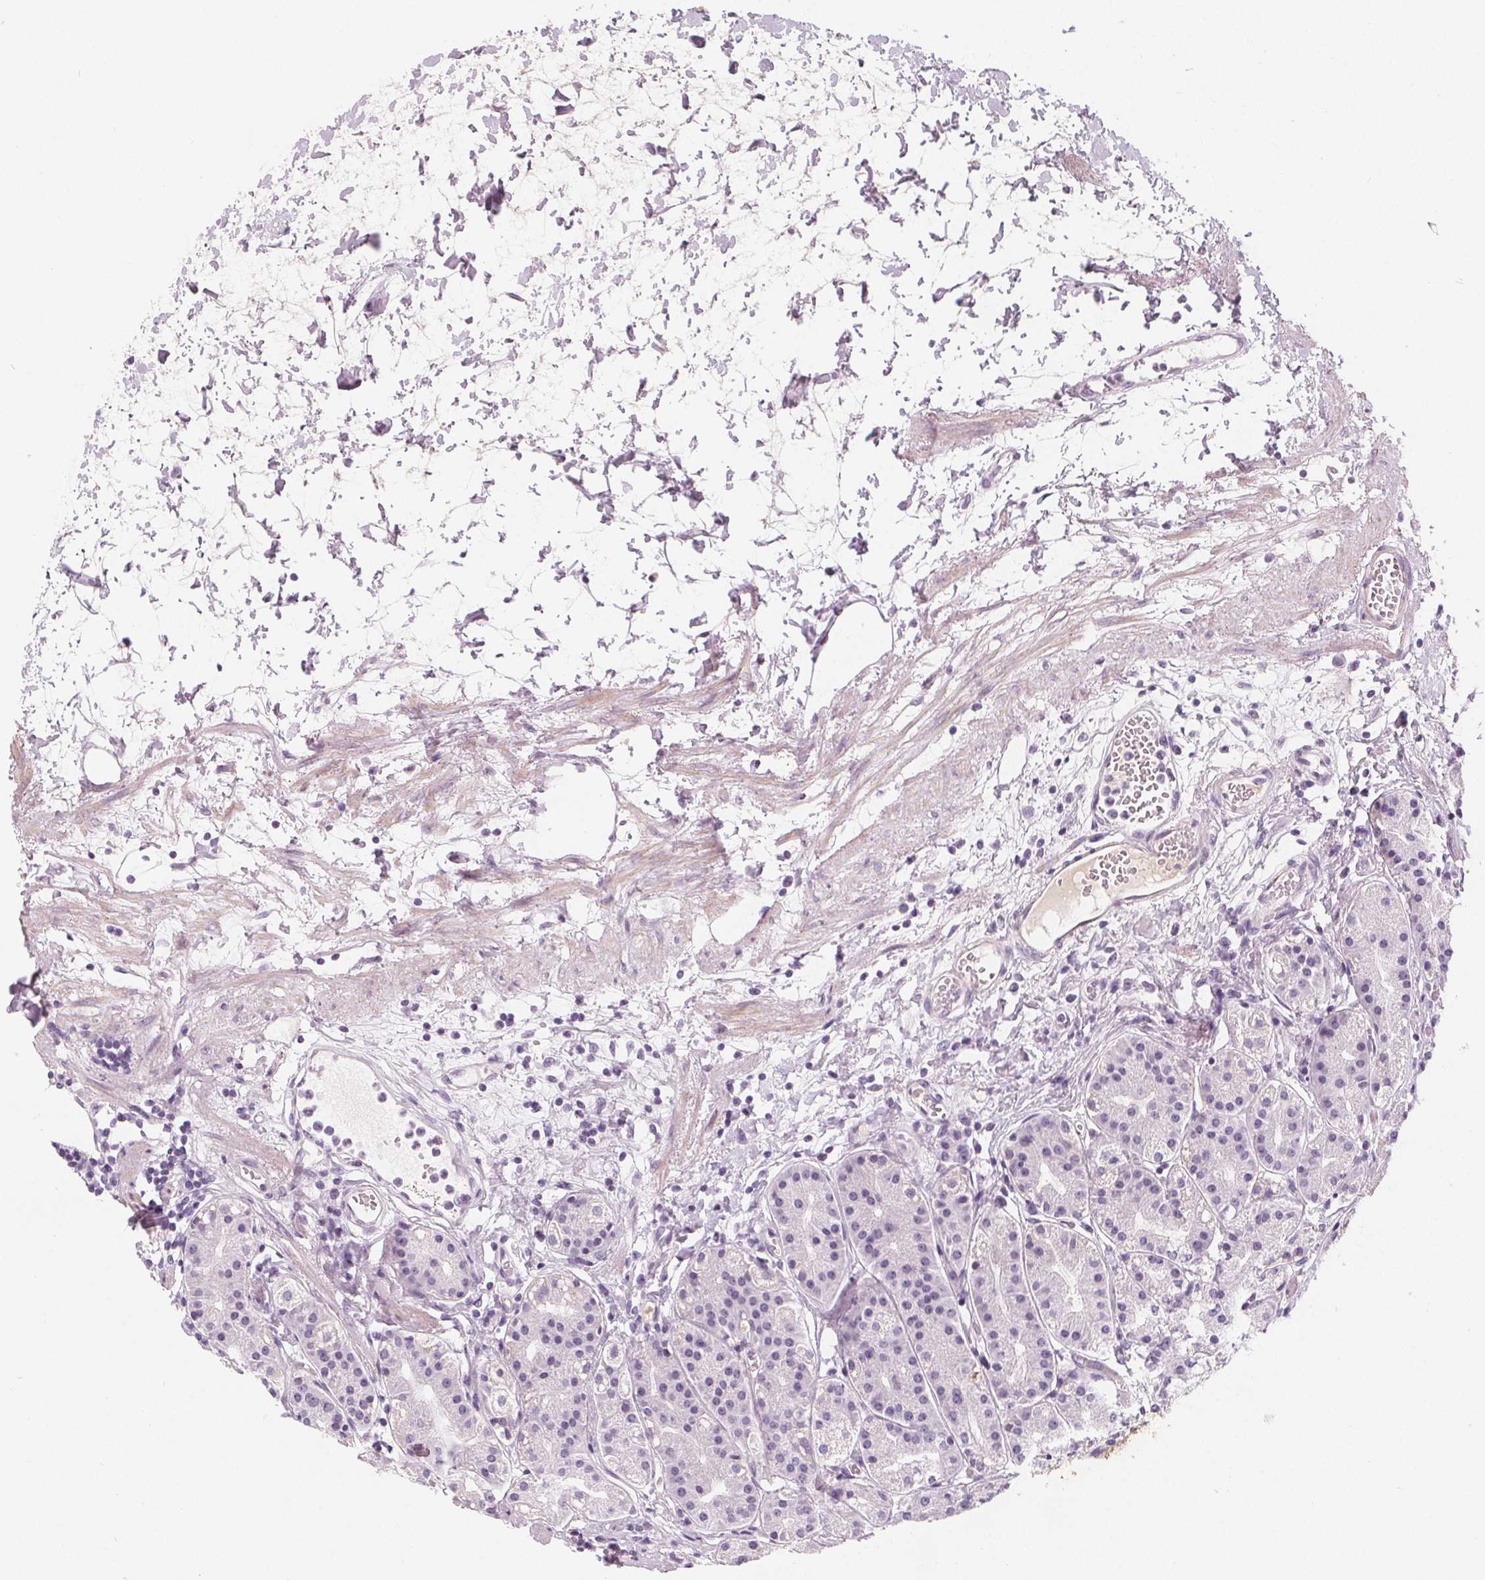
{"staining": {"intensity": "moderate", "quantity": "<25%", "location": "cytoplasmic/membranous"}, "tissue": "stomach", "cell_type": "Glandular cells", "image_type": "normal", "snomed": [{"axis": "morphology", "description": "Normal tissue, NOS"}, {"axis": "topography", "description": "Skeletal muscle"}, {"axis": "topography", "description": "Stomach"}], "caption": "About <25% of glandular cells in unremarkable human stomach exhibit moderate cytoplasmic/membranous protein positivity as visualized by brown immunohistochemical staining.", "gene": "SLC5A12", "patient": {"sex": "female", "age": 57}}